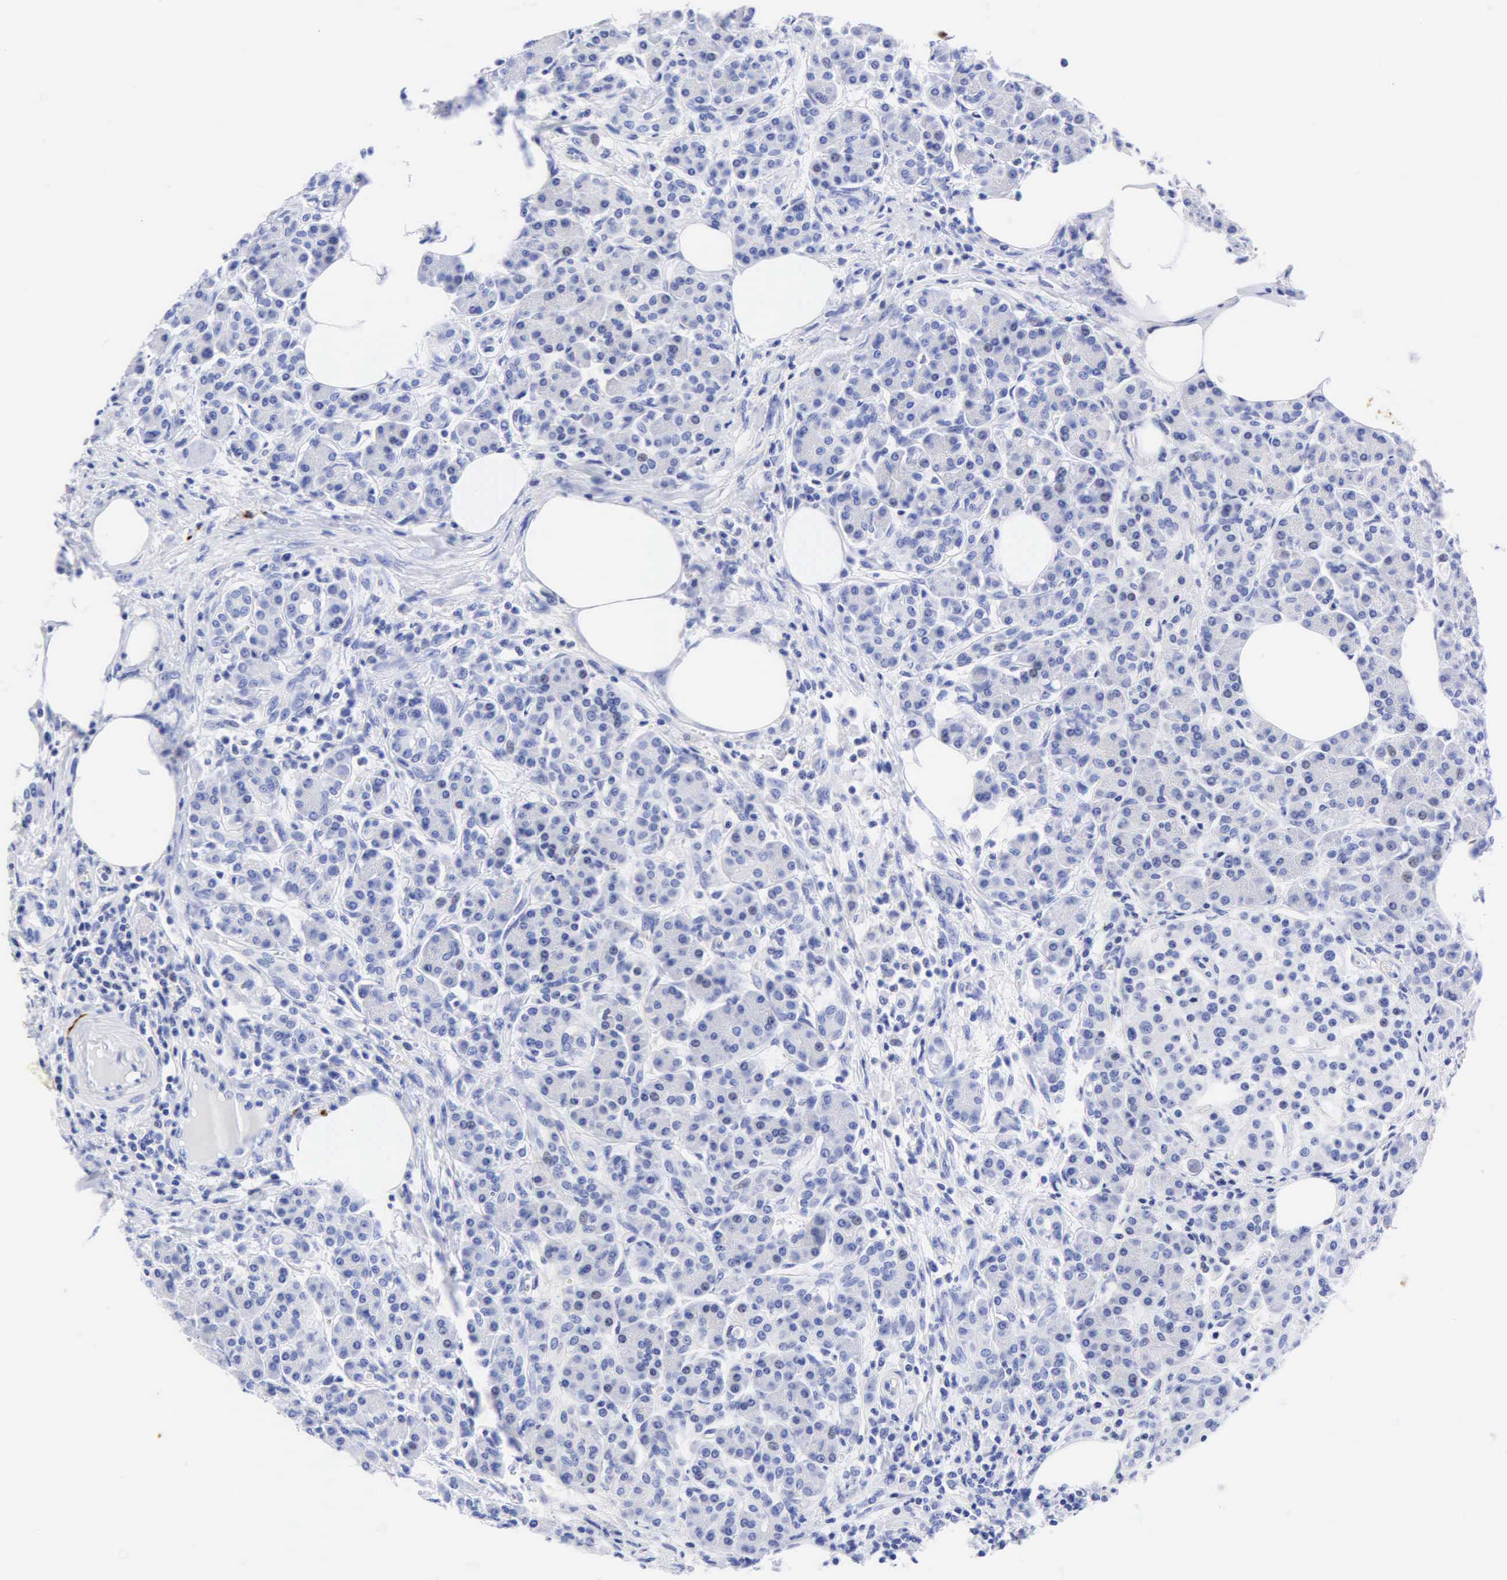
{"staining": {"intensity": "negative", "quantity": "none", "location": "none"}, "tissue": "pancreas", "cell_type": "Exocrine glandular cells", "image_type": "normal", "snomed": [{"axis": "morphology", "description": "Normal tissue, NOS"}, {"axis": "topography", "description": "Pancreas"}], "caption": "This is an immunohistochemistry image of normal human pancreas. There is no expression in exocrine glandular cells.", "gene": "DES", "patient": {"sex": "female", "age": 73}}